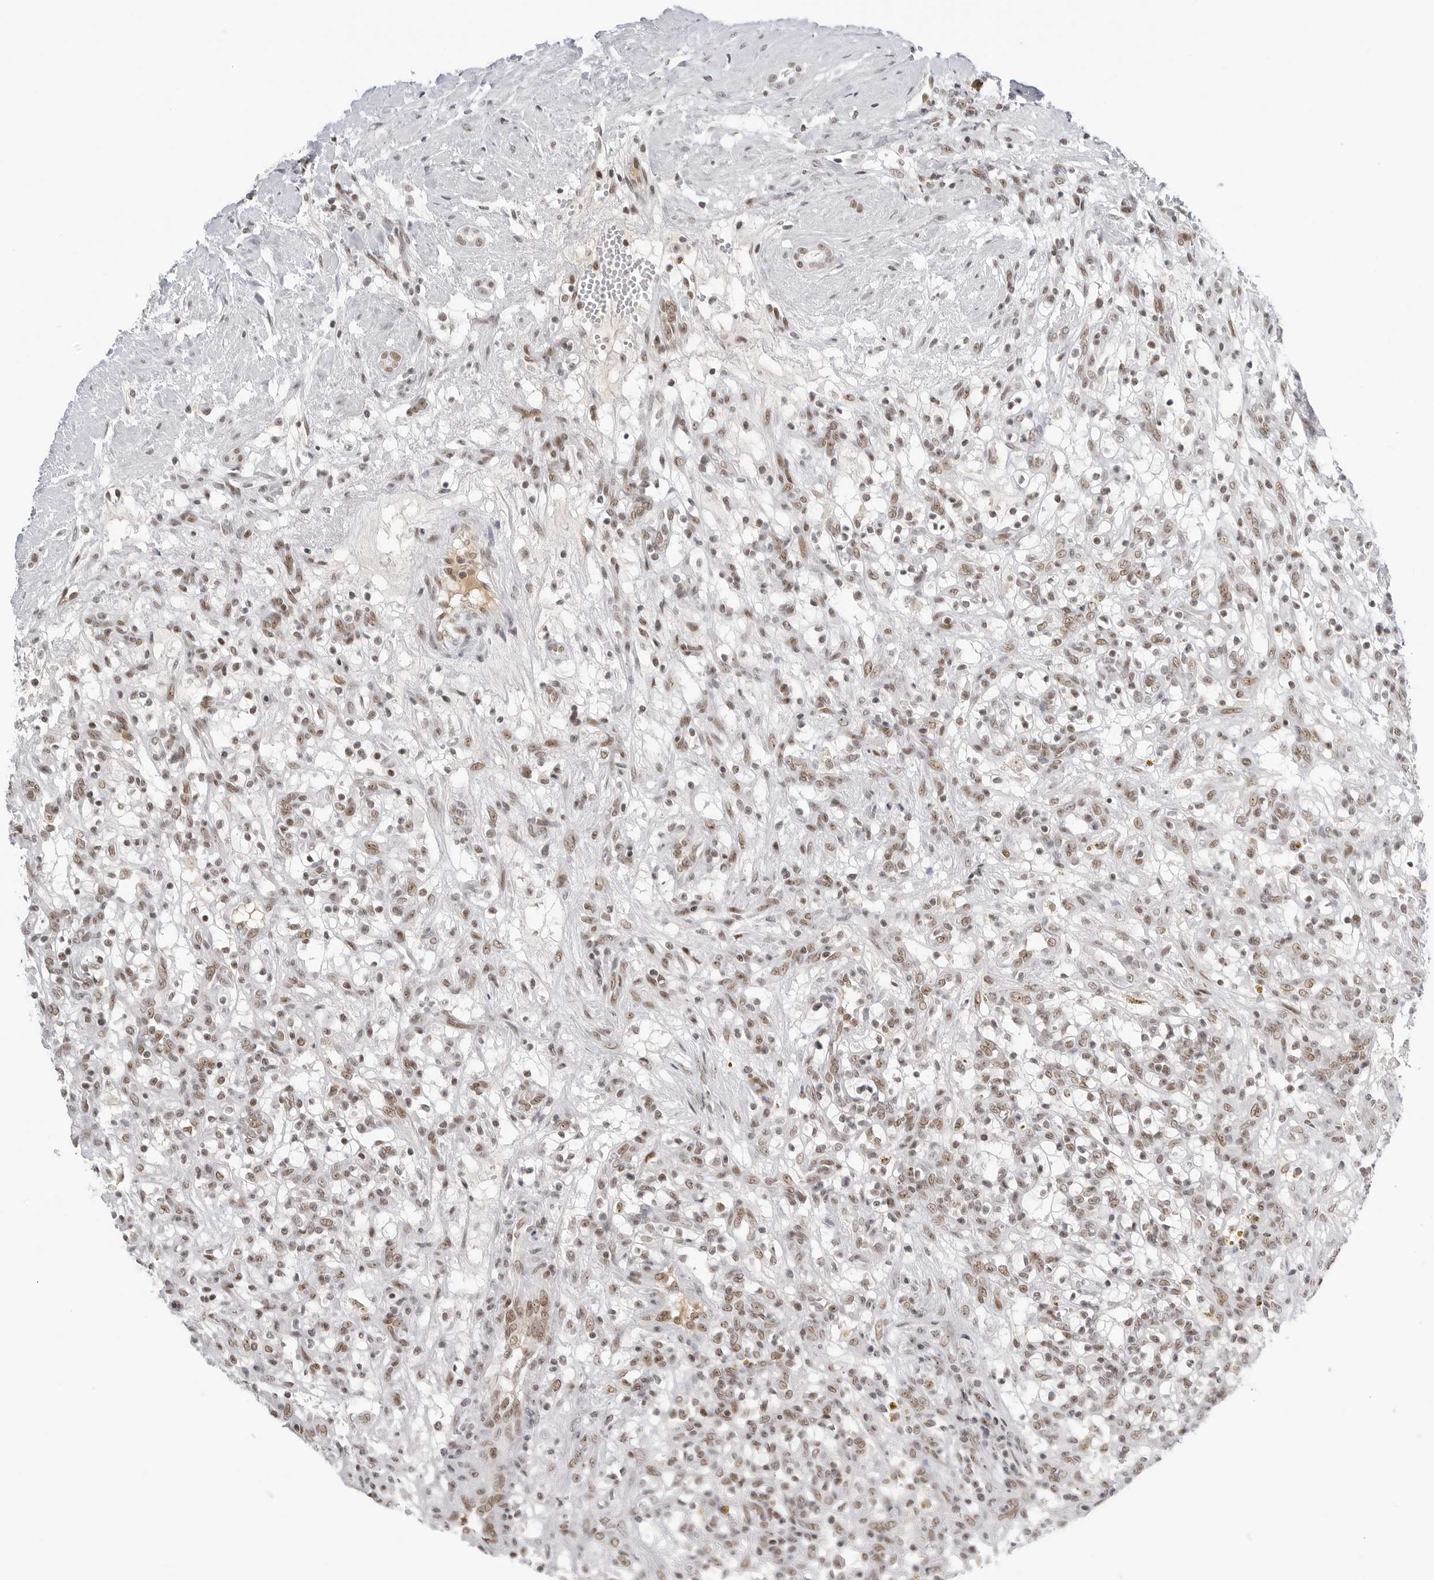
{"staining": {"intensity": "moderate", "quantity": ">75%", "location": "nuclear"}, "tissue": "renal cancer", "cell_type": "Tumor cells", "image_type": "cancer", "snomed": [{"axis": "morphology", "description": "Adenocarcinoma, NOS"}, {"axis": "topography", "description": "Kidney"}], "caption": "Renal cancer (adenocarcinoma) stained with a brown dye shows moderate nuclear positive staining in approximately >75% of tumor cells.", "gene": "WRAP53", "patient": {"sex": "female", "age": 57}}